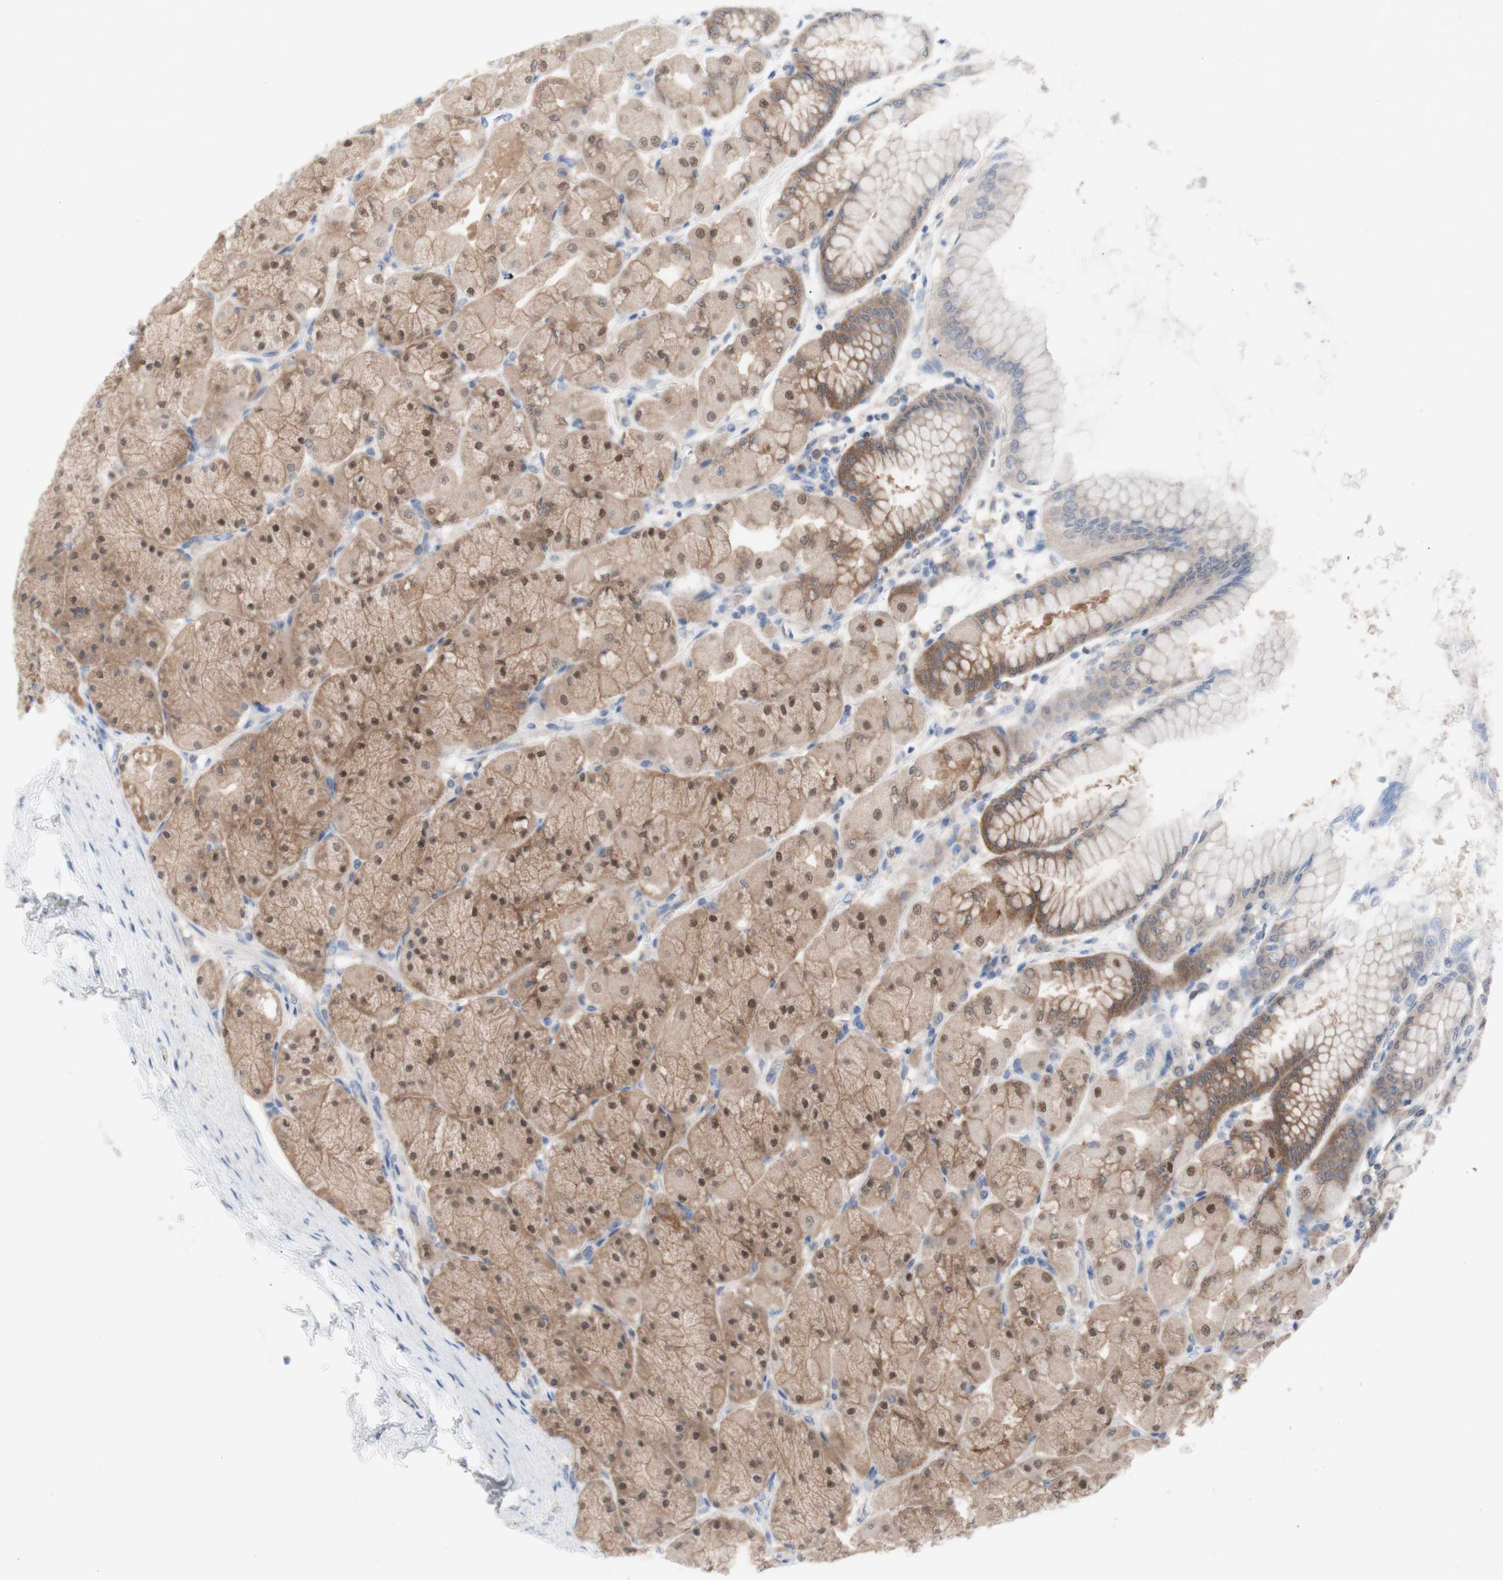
{"staining": {"intensity": "moderate", "quantity": ">75%", "location": "cytoplasmic/membranous"}, "tissue": "stomach", "cell_type": "Glandular cells", "image_type": "normal", "snomed": [{"axis": "morphology", "description": "Normal tissue, NOS"}, {"axis": "topography", "description": "Stomach, upper"}], "caption": "About >75% of glandular cells in normal human stomach exhibit moderate cytoplasmic/membranous protein expression as visualized by brown immunohistochemical staining.", "gene": "PRMT5", "patient": {"sex": "female", "age": 56}}